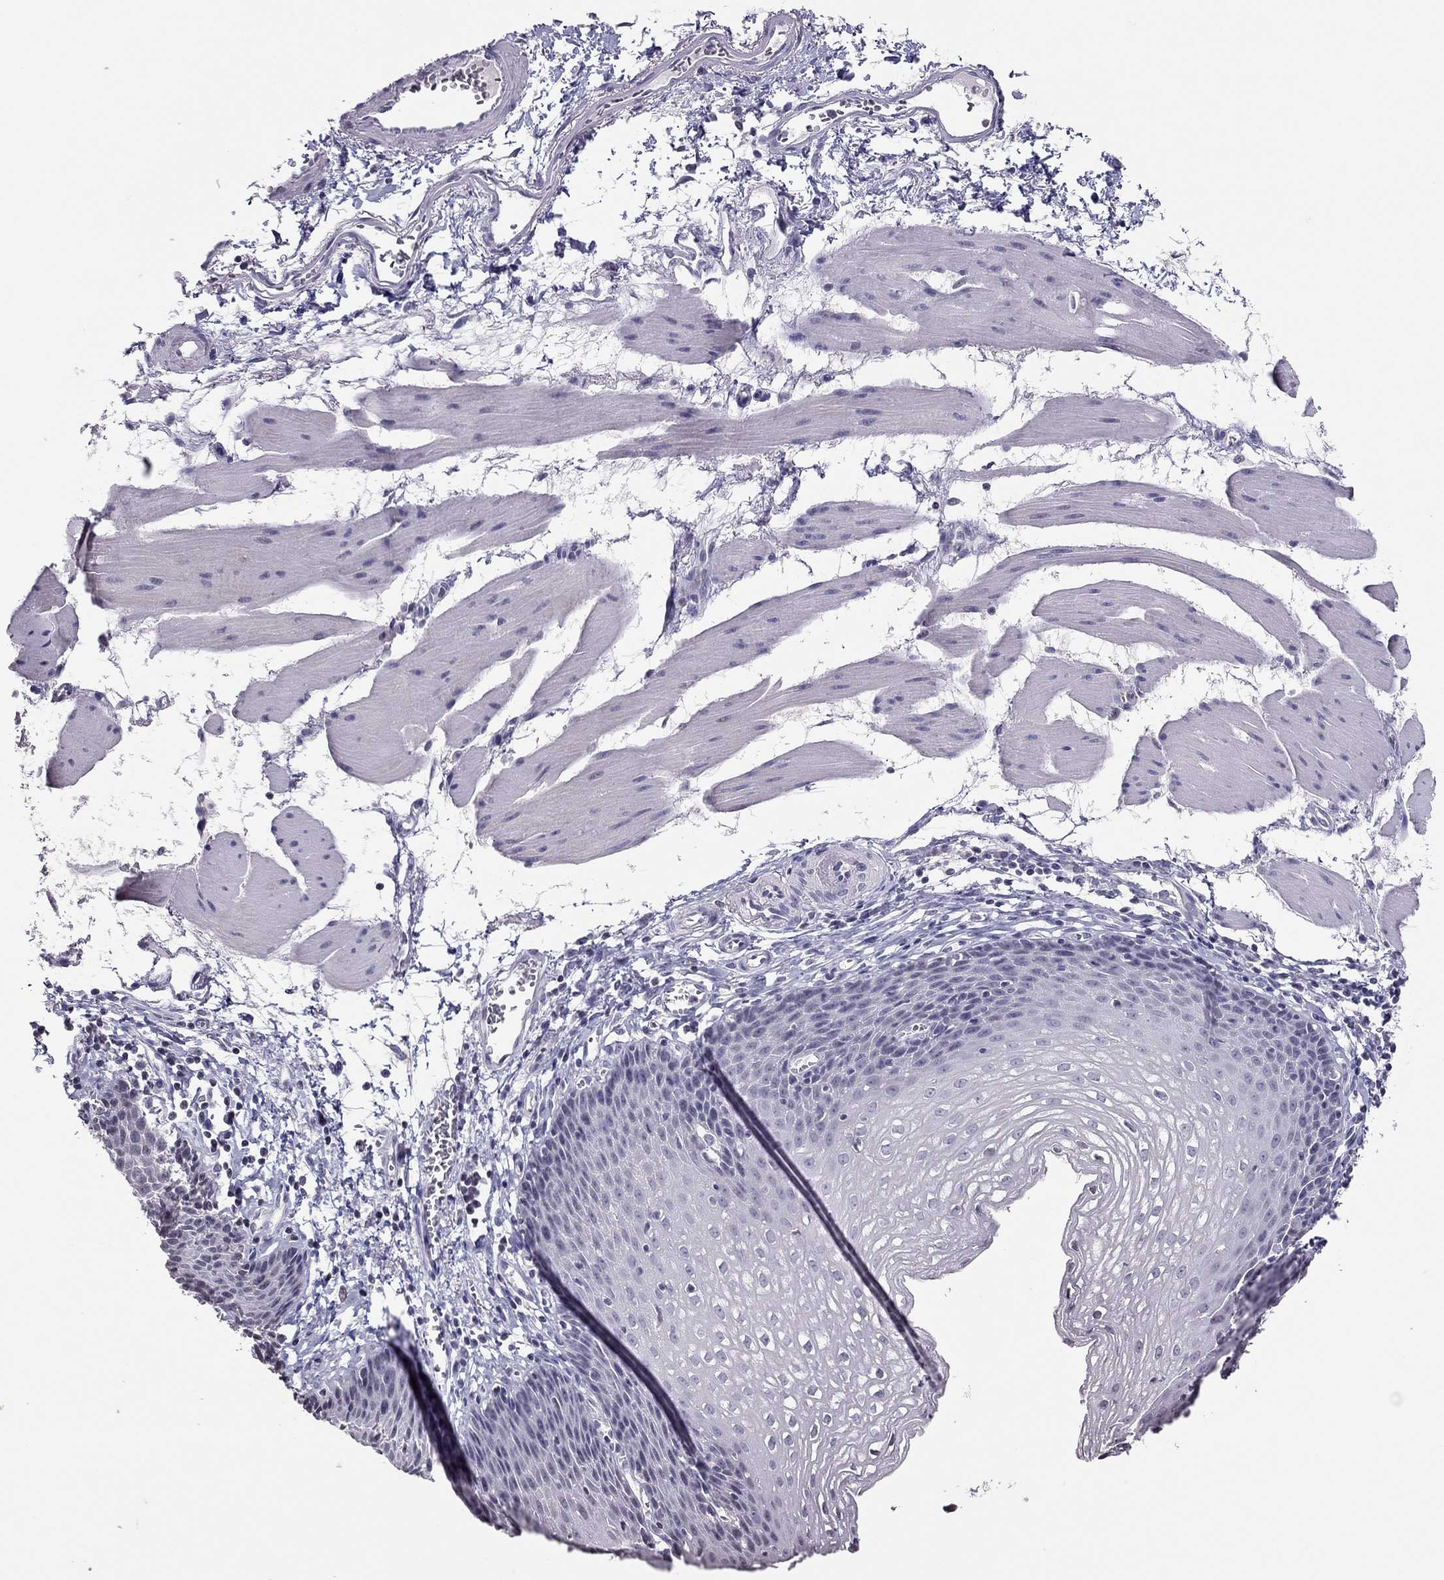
{"staining": {"intensity": "negative", "quantity": "none", "location": "none"}, "tissue": "esophagus", "cell_type": "Squamous epithelial cells", "image_type": "normal", "snomed": [{"axis": "morphology", "description": "Normal tissue, NOS"}, {"axis": "topography", "description": "Esophagus"}], "caption": "DAB (3,3'-diaminobenzidine) immunohistochemical staining of benign human esophagus reveals no significant positivity in squamous epithelial cells. (IHC, brightfield microscopy, high magnification).", "gene": "TSHB", "patient": {"sex": "female", "age": 64}}